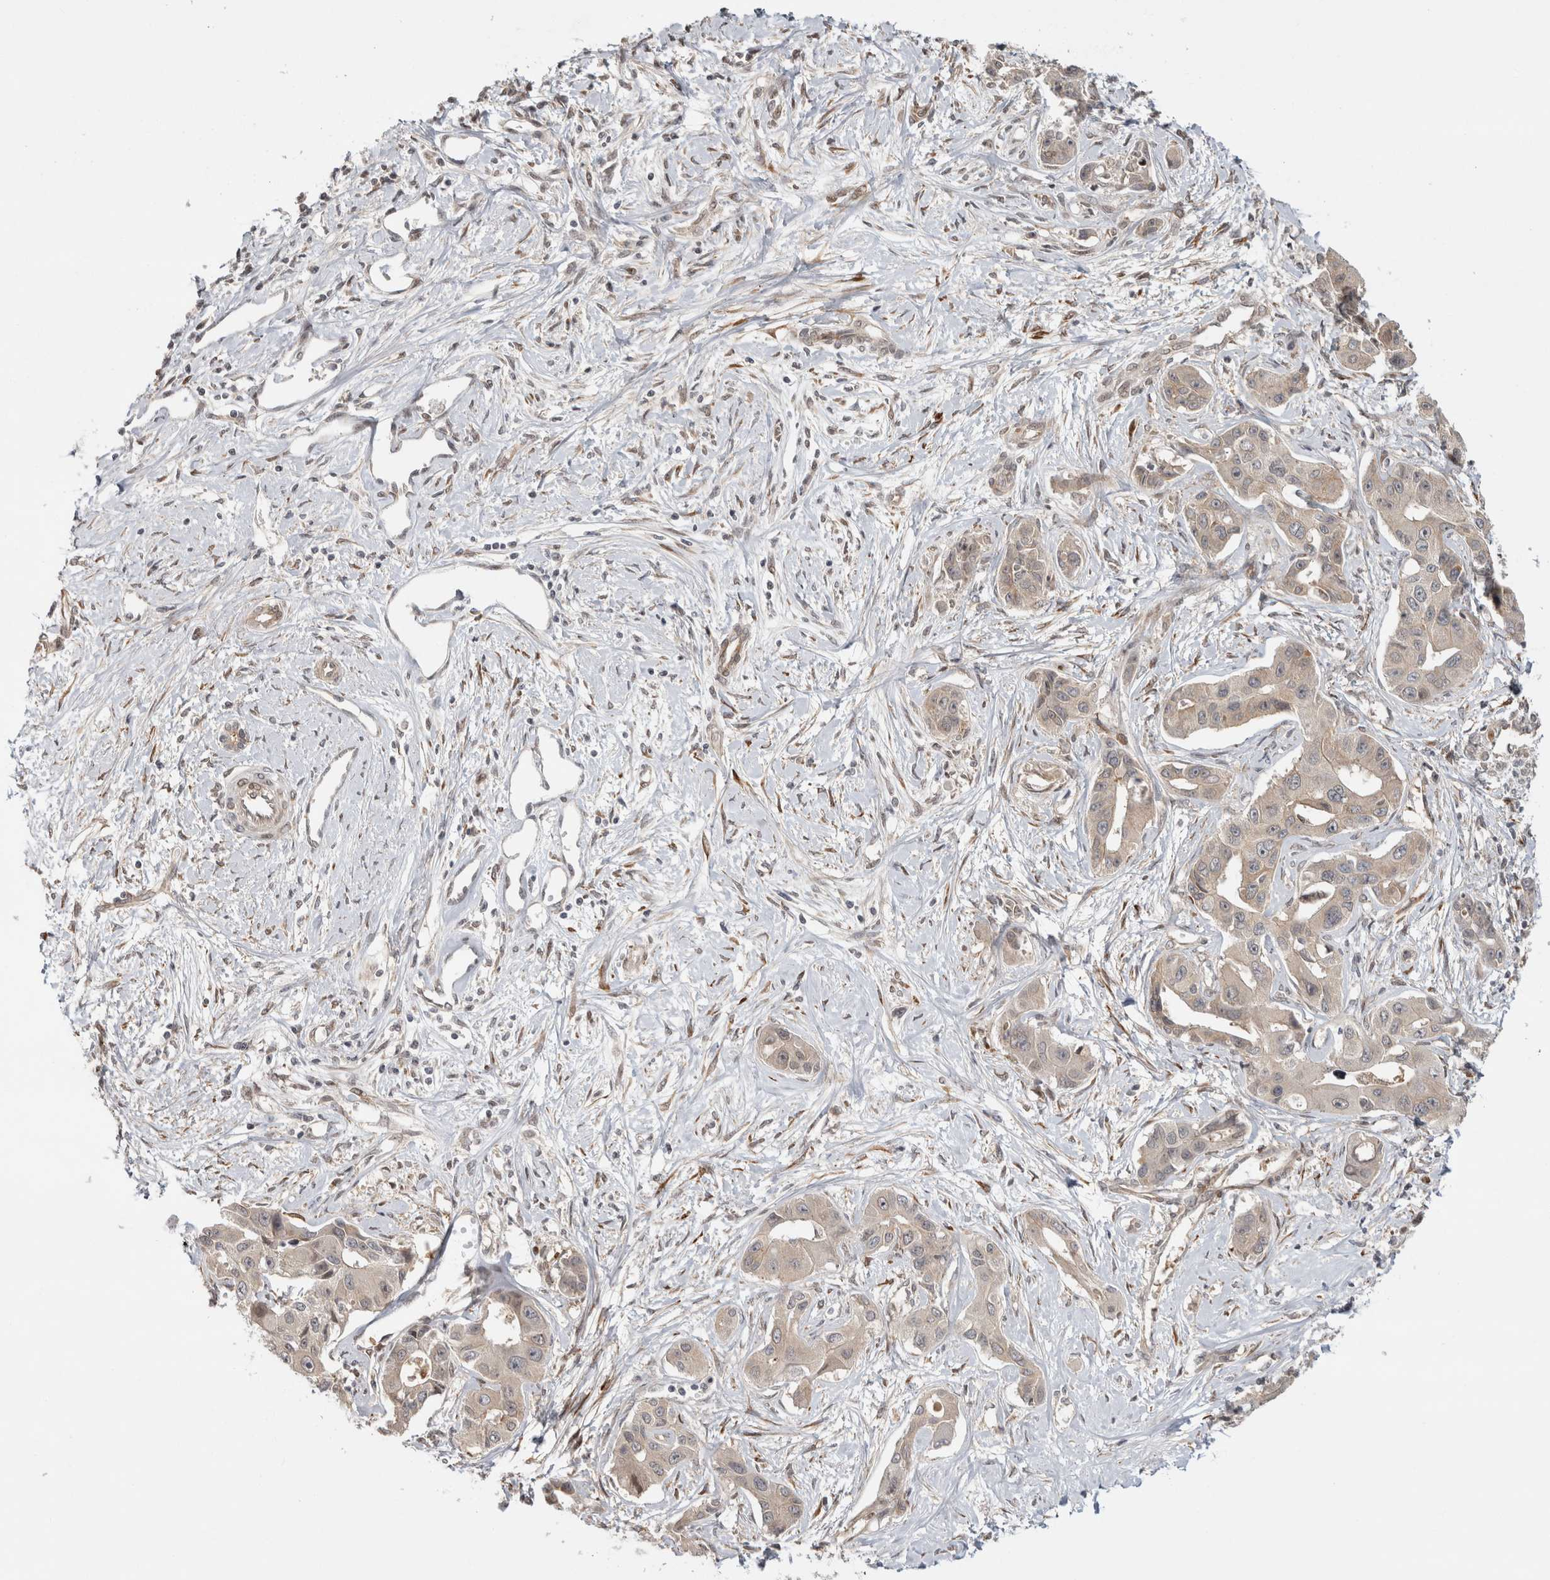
{"staining": {"intensity": "weak", "quantity": ">75%", "location": "cytoplasmic/membranous"}, "tissue": "liver cancer", "cell_type": "Tumor cells", "image_type": "cancer", "snomed": [{"axis": "morphology", "description": "Cholangiocarcinoma"}, {"axis": "topography", "description": "Liver"}], "caption": "This is a photomicrograph of immunohistochemistry (IHC) staining of liver cancer, which shows weak expression in the cytoplasmic/membranous of tumor cells.", "gene": "ZNF318", "patient": {"sex": "male", "age": 59}}